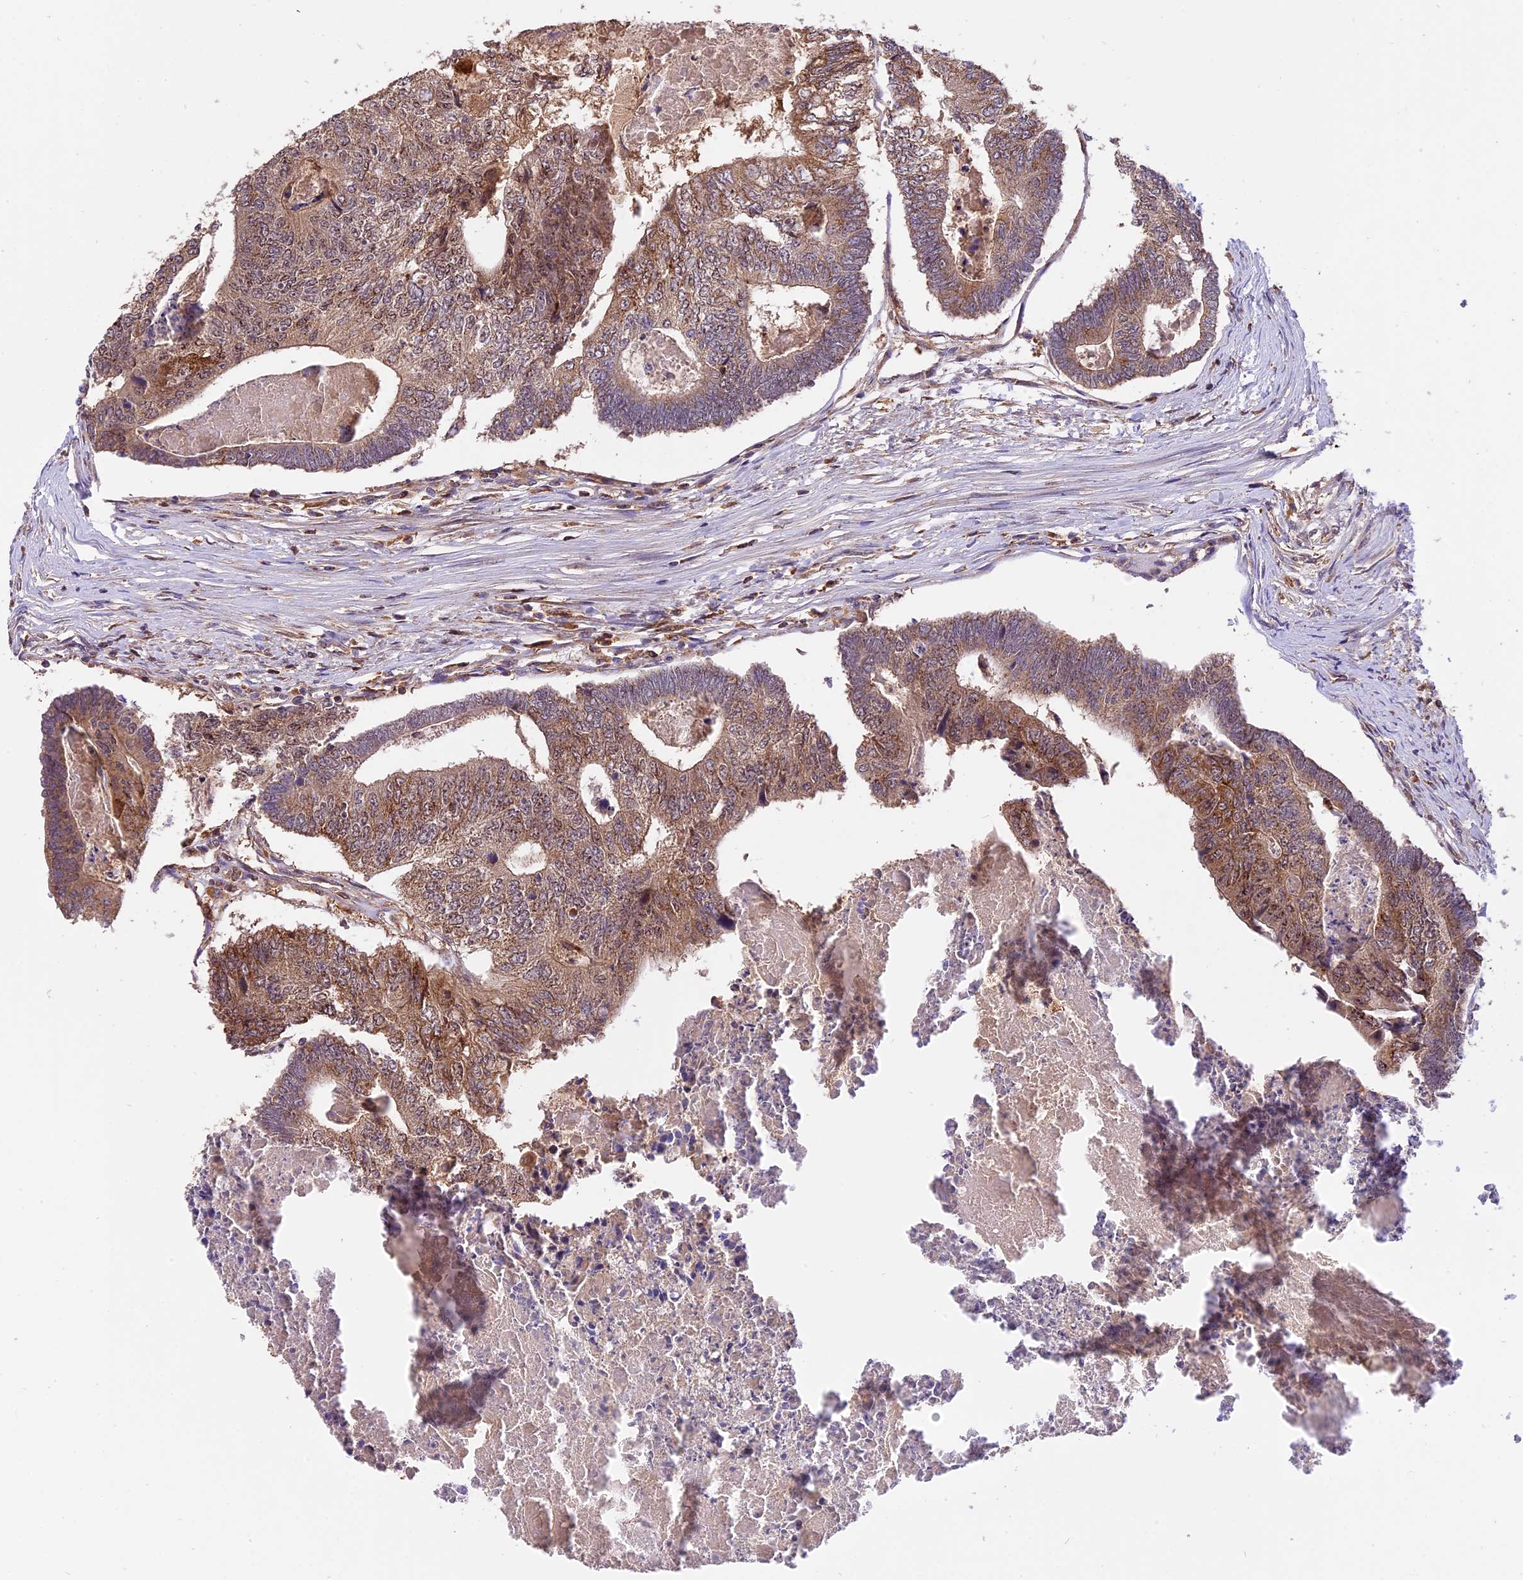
{"staining": {"intensity": "moderate", "quantity": ">75%", "location": "cytoplasmic/membranous"}, "tissue": "colorectal cancer", "cell_type": "Tumor cells", "image_type": "cancer", "snomed": [{"axis": "morphology", "description": "Adenocarcinoma, NOS"}, {"axis": "topography", "description": "Colon"}], "caption": "High-magnification brightfield microscopy of adenocarcinoma (colorectal) stained with DAB (brown) and counterstained with hematoxylin (blue). tumor cells exhibit moderate cytoplasmic/membranous staining is appreciated in about>75% of cells.", "gene": "PEX3", "patient": {"sex": "female", "age": 67}}